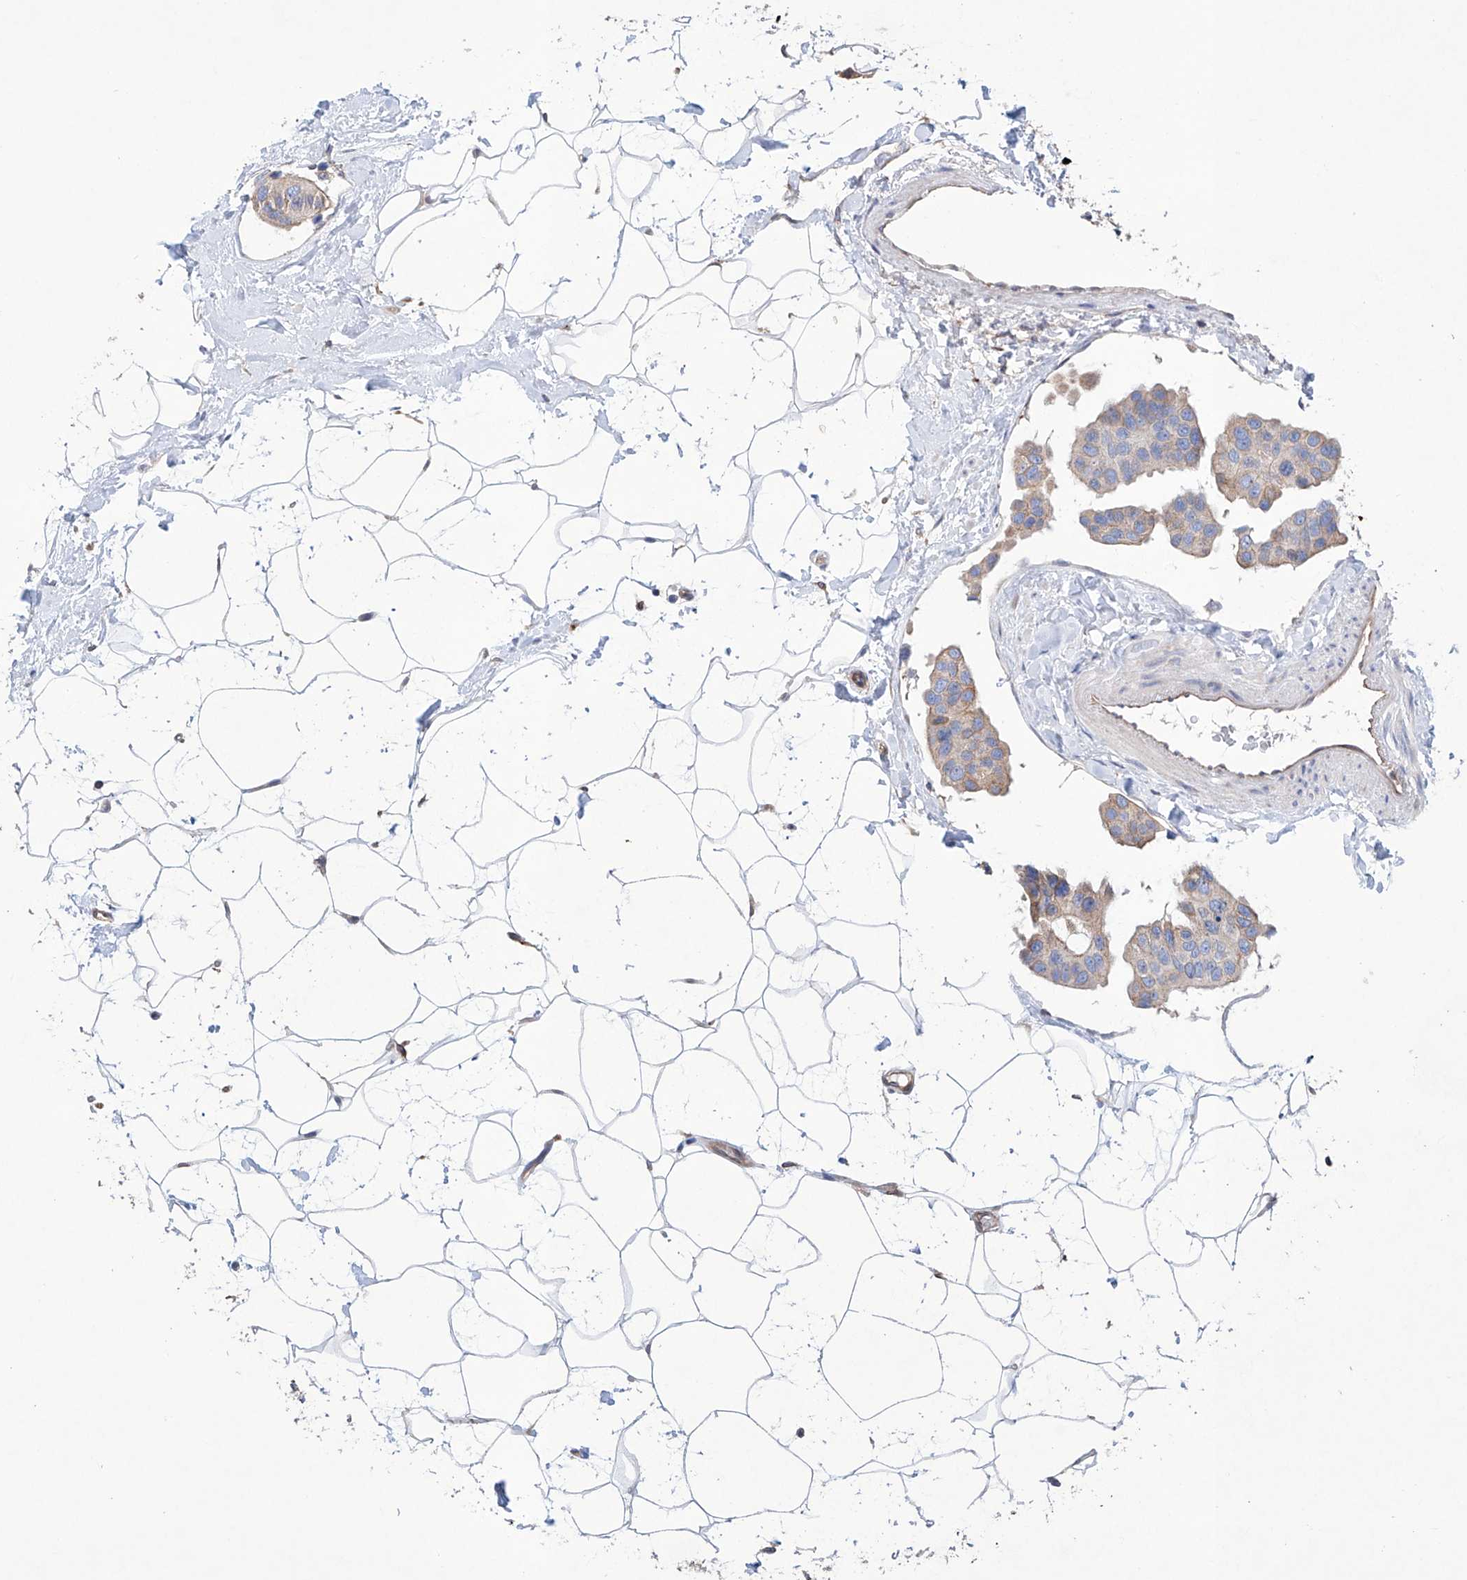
{"staining": {"intensity": "weak", "quantity": "25%-75%", "location": "cytoplasmic/membranous"}, "tissue": "breast cancer", "cell_type": "Tumor cells", "image_type": "cancer", "snomed": [{"axis": "morphology", "description": "Normal tissue, NOS"}, {"axis": "morphology", "description": "Duct carcinoma"}, {"axis": "topography", "description": "Breast"}], "caption": "Breast cancer was stained to show a protein in brown. There is low levels of weak cytoplasmic/membranous expression in approximately 25%-75% of tumor cells.", "gene": "AFG1L", "patient": {"sex": "female", "age": 39}}